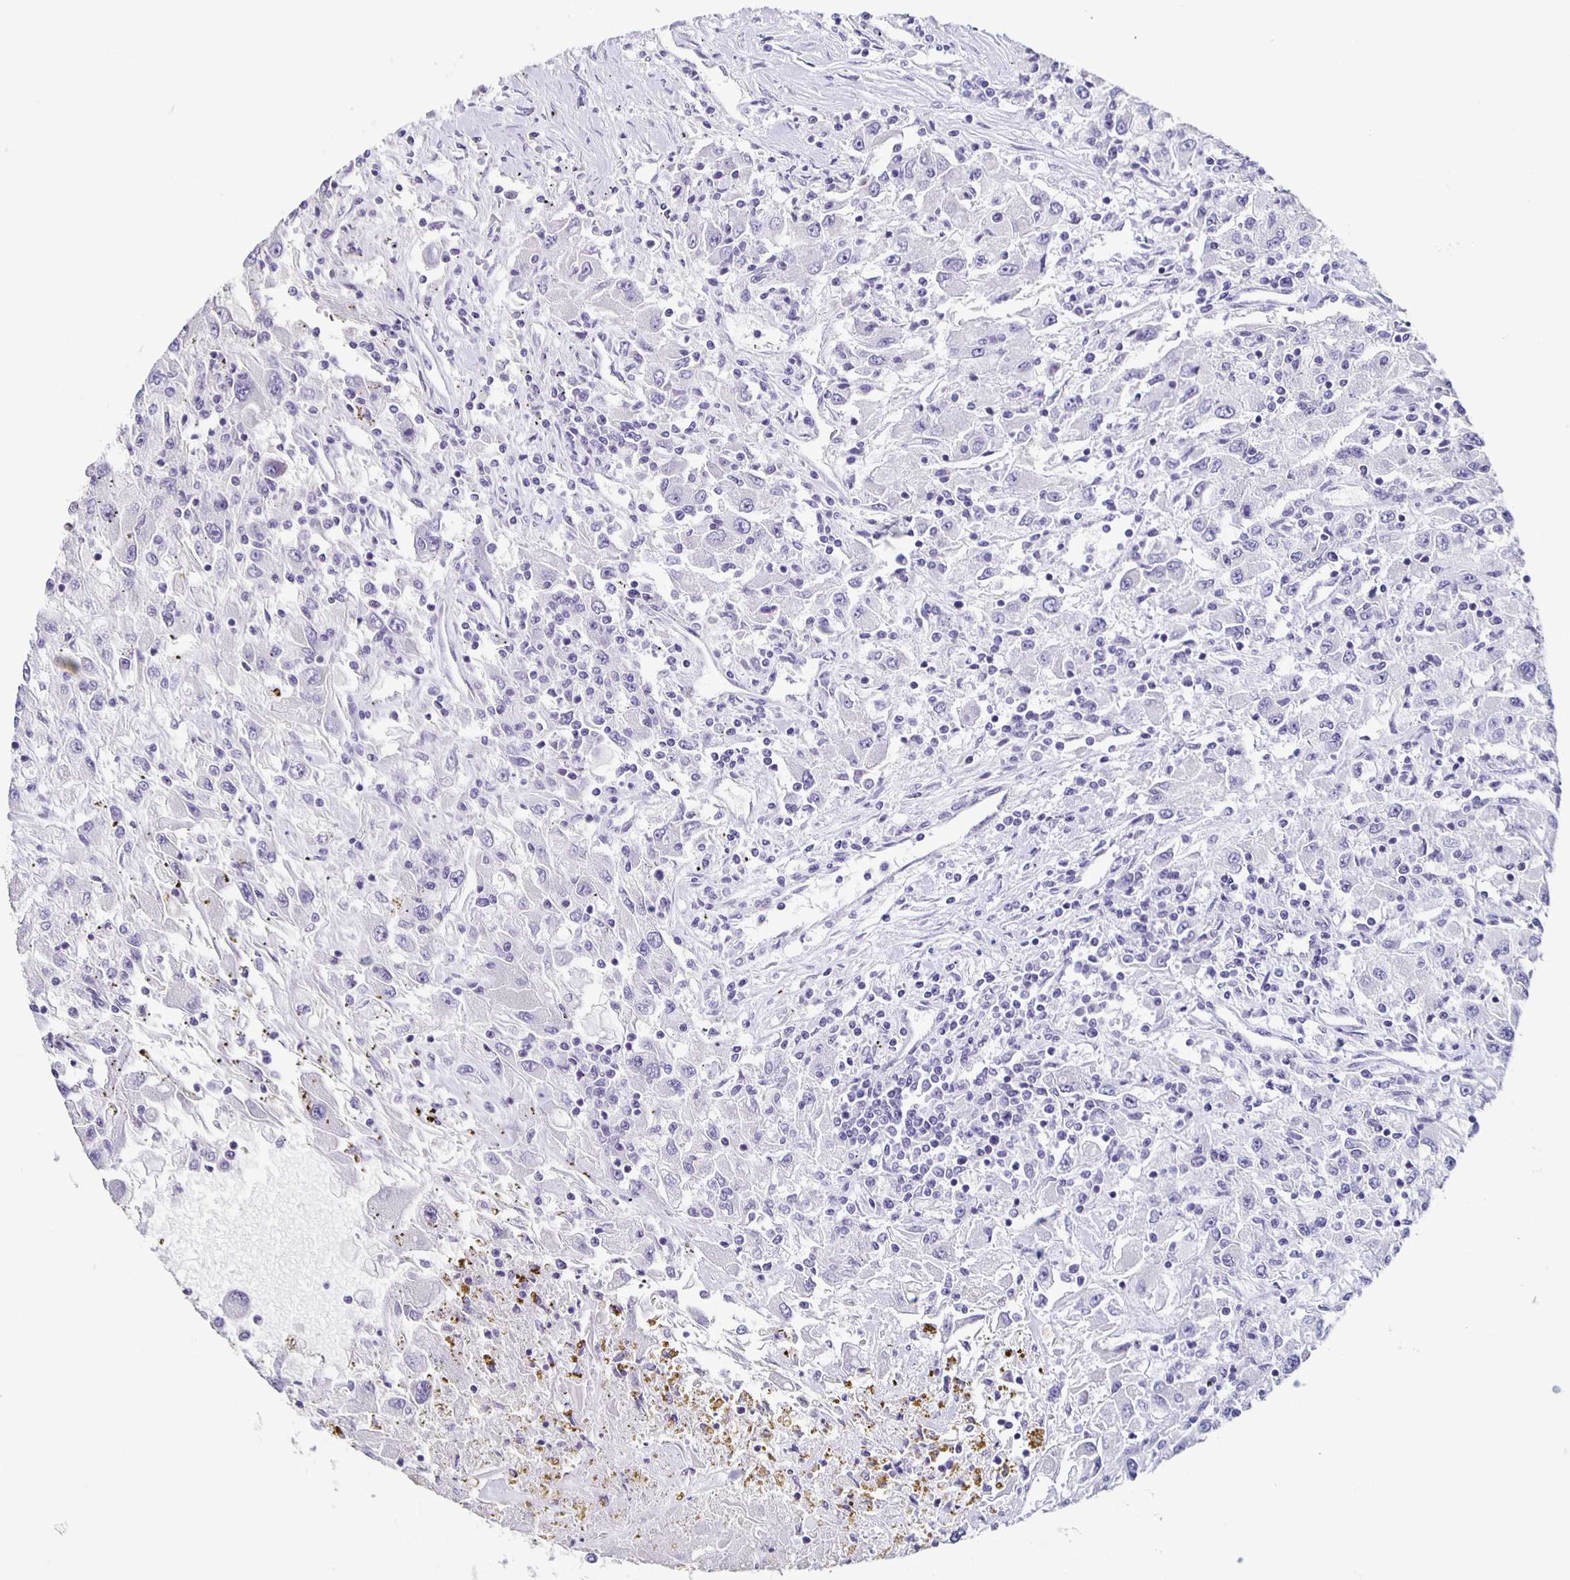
{"staining": {"intensity": "negative", "quantity": "none", "location": "none"}, "tissue": "renal cancer", "cell_type": "Tumor cells", "image_type": "cancer", "snomed": [{"axis": "morphology", "description": "Adenocarcinoma, NOS"}, {"axis": "topography", "description": "Kidney"}], "caption": "A micrograph of human renal adenocarcinoma is negative for staining in tumor cells.", "gene": "CARNS1", "patient": {"sex": "female", "age": 67}}